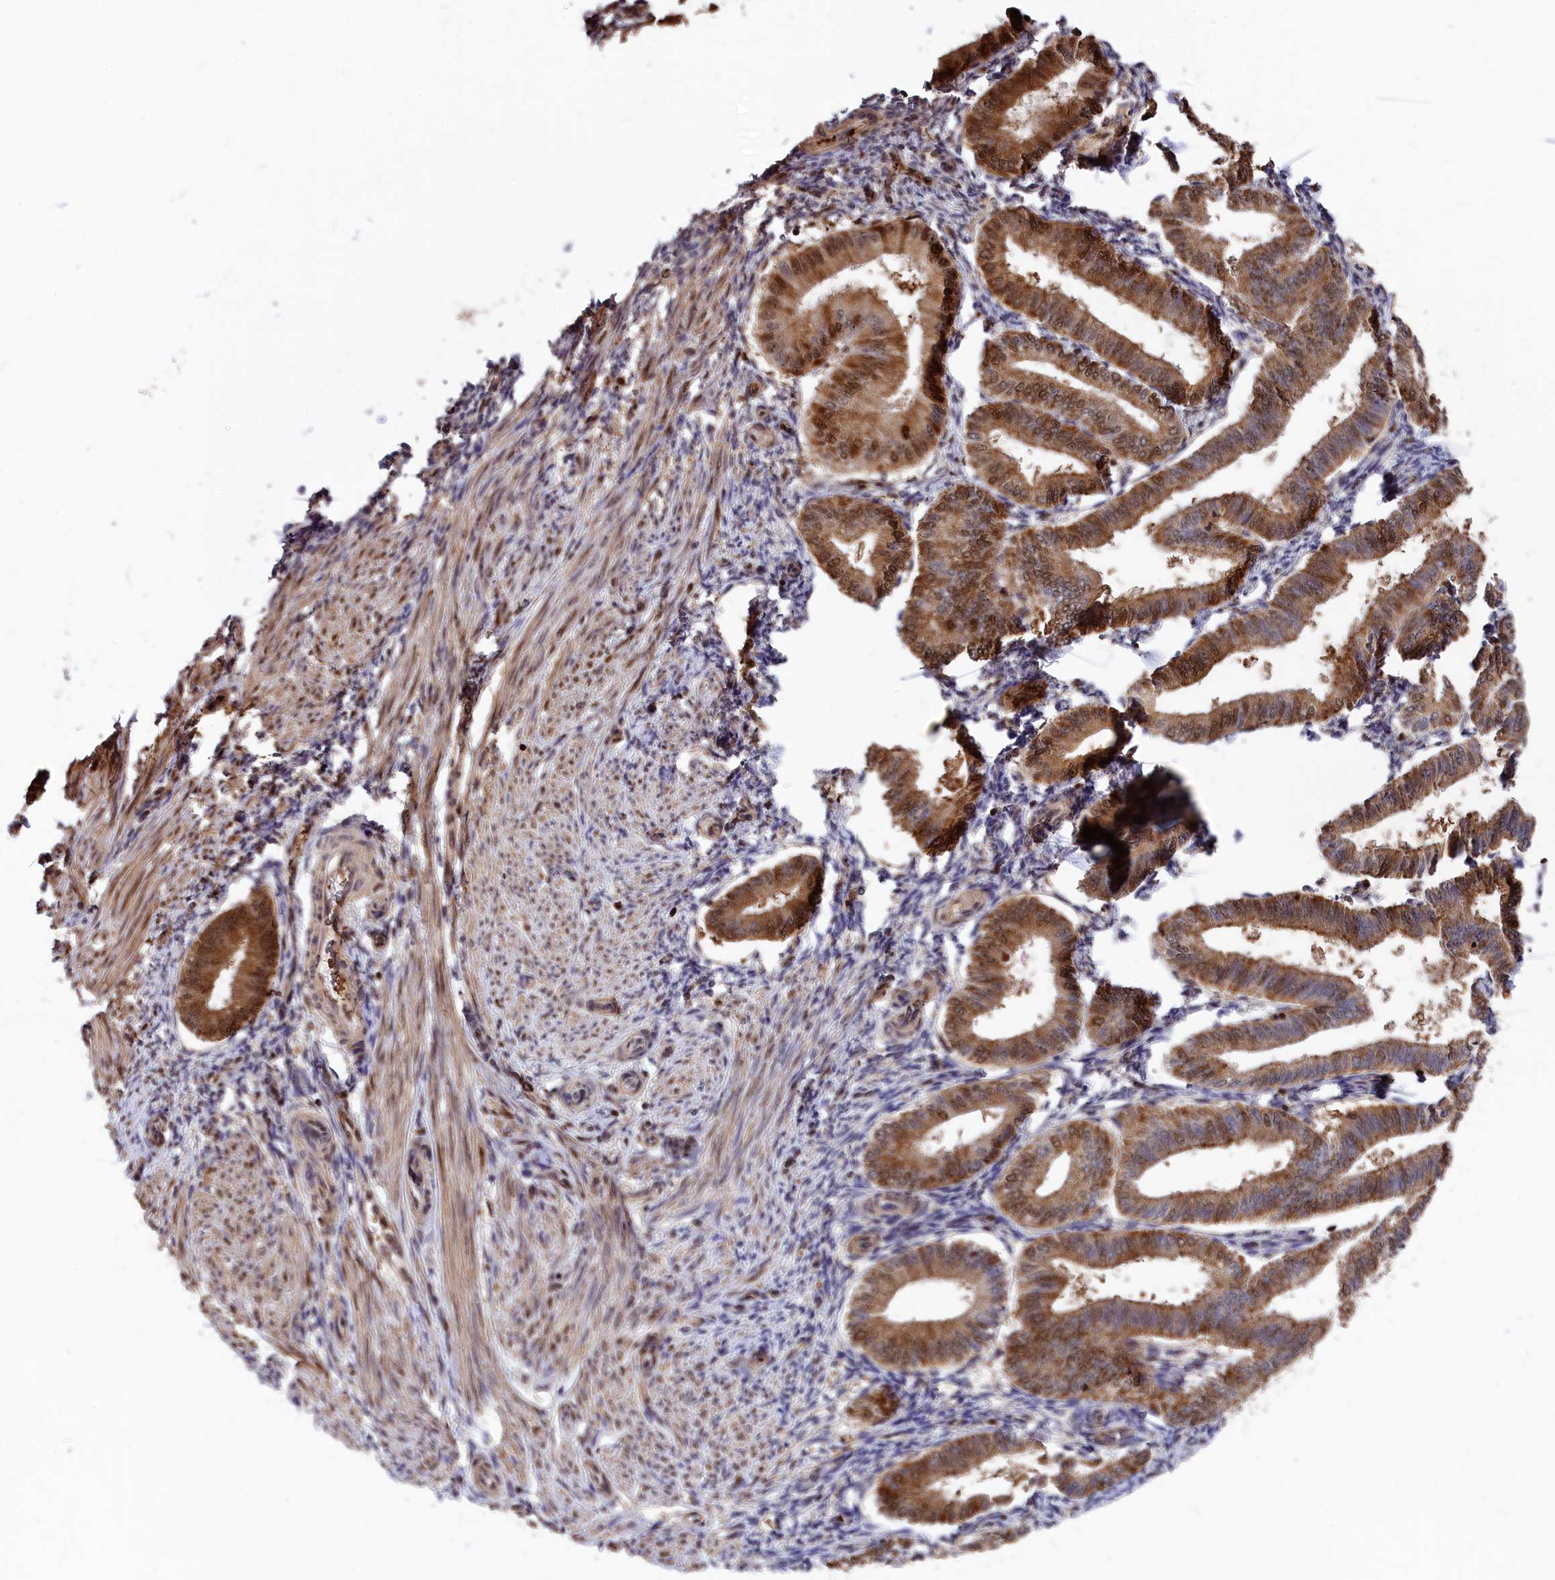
{"staining": {"intensity": "moderate", "quantity": ">75%", "location": "cytoplasmic/membranous,nuclear"}, "tissue": "endometrium", "cell_type": "Cells in endometrial stroma", "image_type": "normal", "snomed": [{"axis": "morphology", "description": "Normal tissue, NOS"}, {"axis": "topography", "description": "Endometrium"}], "caption": "High-power microscopy captured an immunohistochemistry photomicrograph of unremarkable endometrium, revealing moderate cytoplasmic/membranous,nuclear positivity in about >75% of cells in endometrial stroma.", "gene": "ADRM1", "patient": {"sex": "female", "age": 39}}